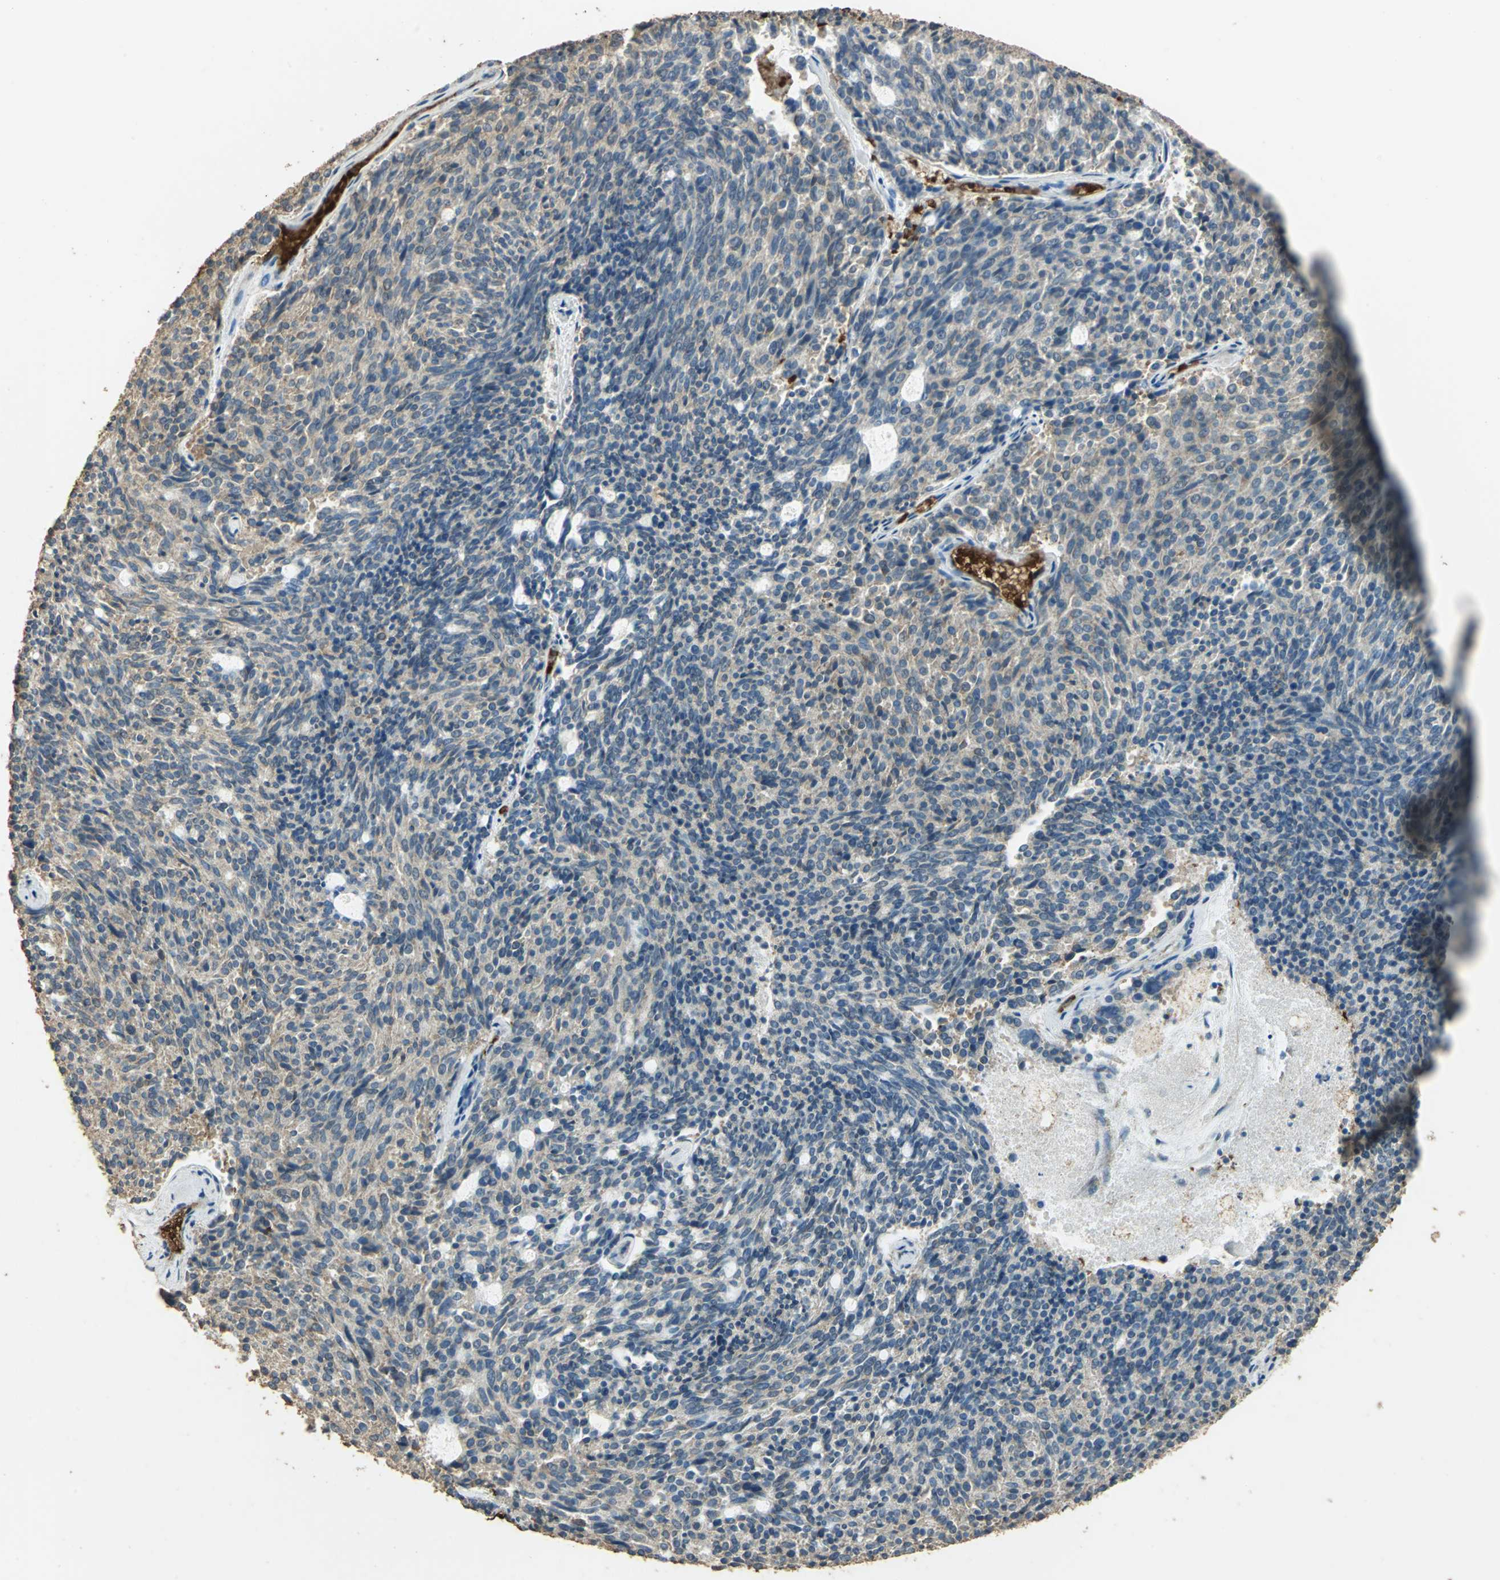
{"staining": {"intensity": "weak", "quantity": ">75%", "location": "cytoplasmic/membranous"}, "tissue": "carcinoid", "cell_type": "Tumor cells", "image_type": "cancer", "snomed": [{"axis": "morphology", "description": "Carcinoid, malignant, NOS"}, {"axis": "topography", "description": "Pancreas"}], "caption": "Immunohistochemistry (DAB (3,3'-diaminobenzidine)) staining of human carcinoid shows weak cytoplasmic/membranous protein positivity in about >75% of tumor cells. The staining is performed using DAB brown chromogen to label protein expression. The nuclei are counter-stained blue using hematoxylin.", "gene": "TRAPPC2", "patient": {"sex": "female", "age": 54}}